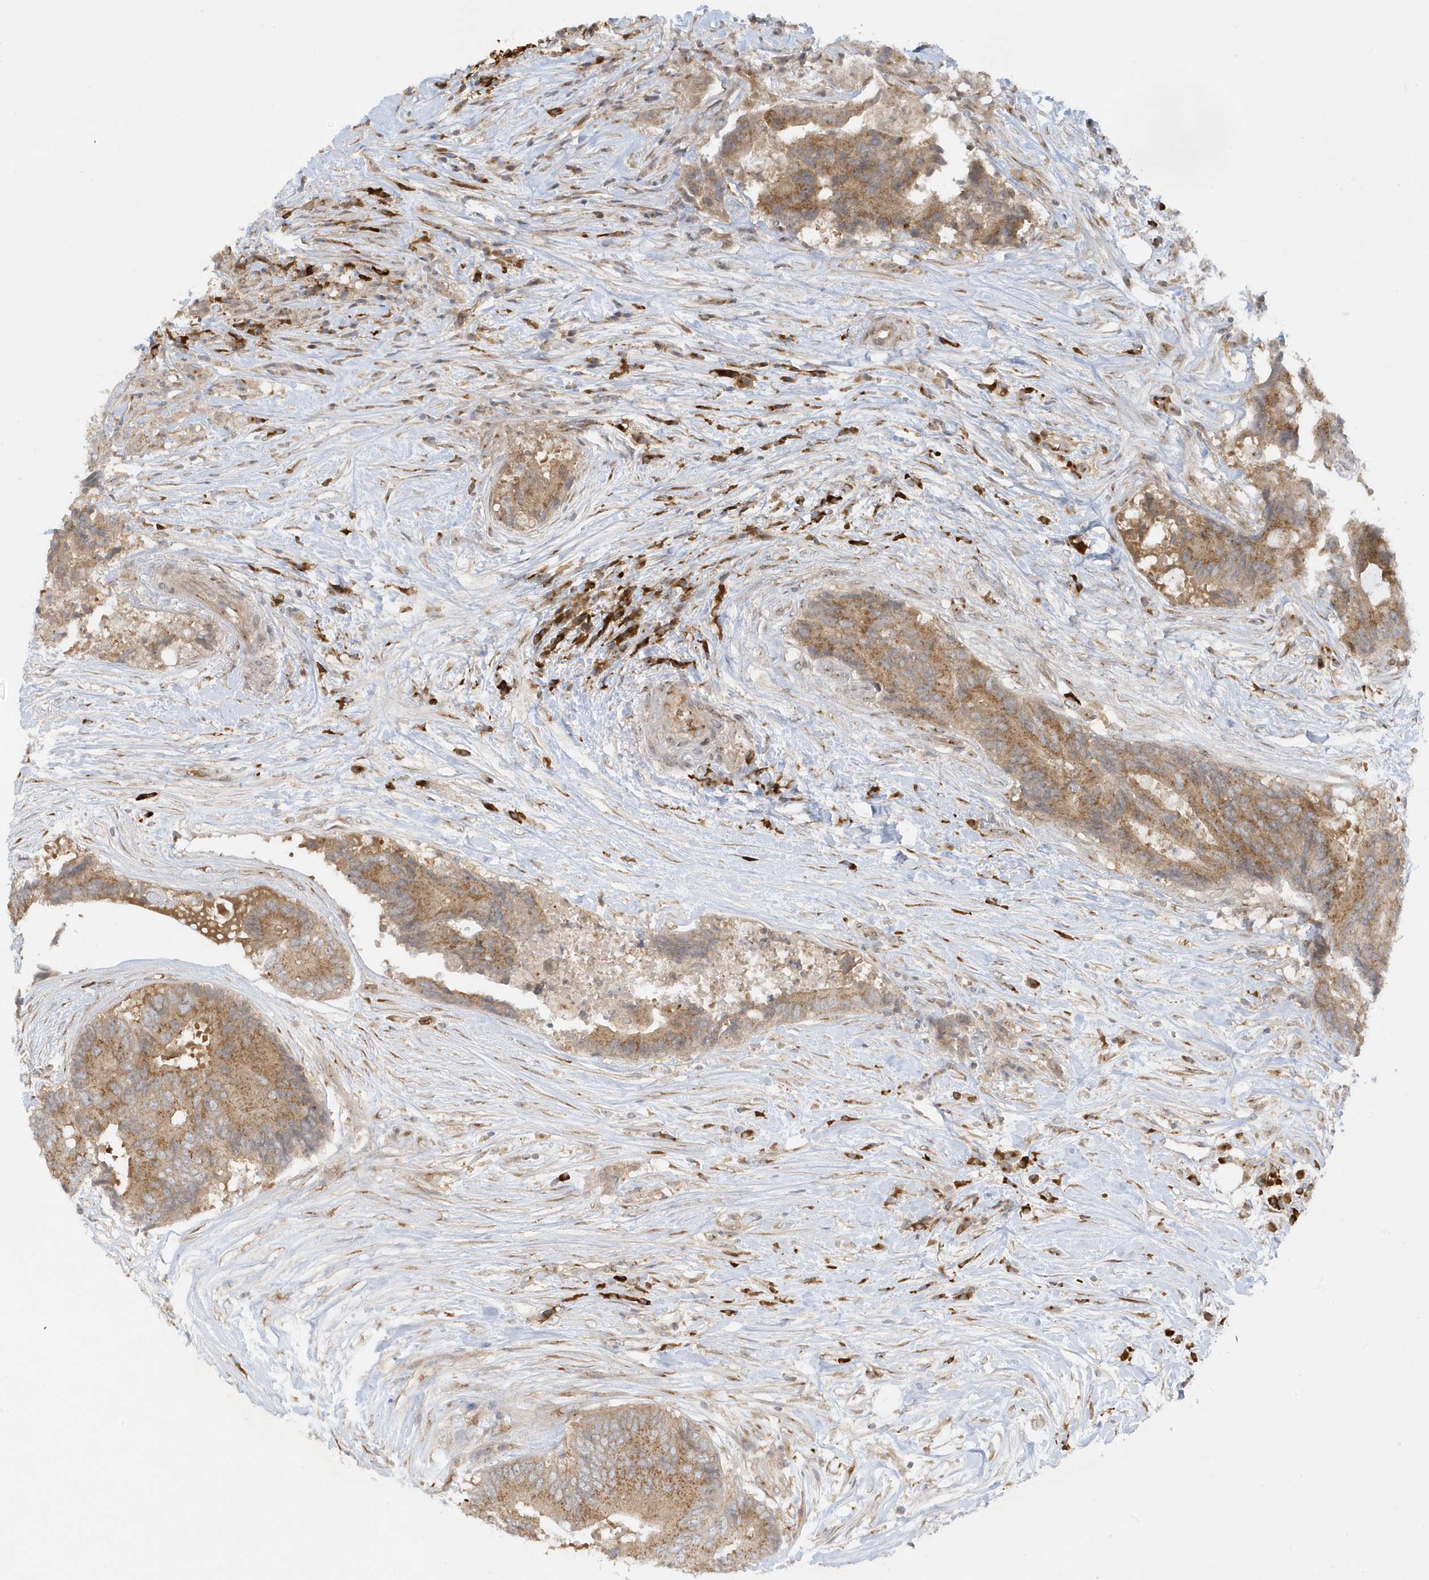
{"staining": {"intensity": "moderate", "quantity": ">75%", "location": "cytoplasmic/membranous"}, "tissue": "colorectal cancer", "cell_type": "Tumor cells", "image_type": "cancer", "snomed": [{"axis": "morphology", "description": "Adenocarcinoma, NOS"}, {"axis": "topography", "description": "Colon"}], "caption": "Tumor cells exhibit moderate cytoplasmic/membranous staining in approximately >75% of cells in adenocarcinoma (colorectal).", "gene": "RPP40", "patient": {"sex": "male", "age": 71}}